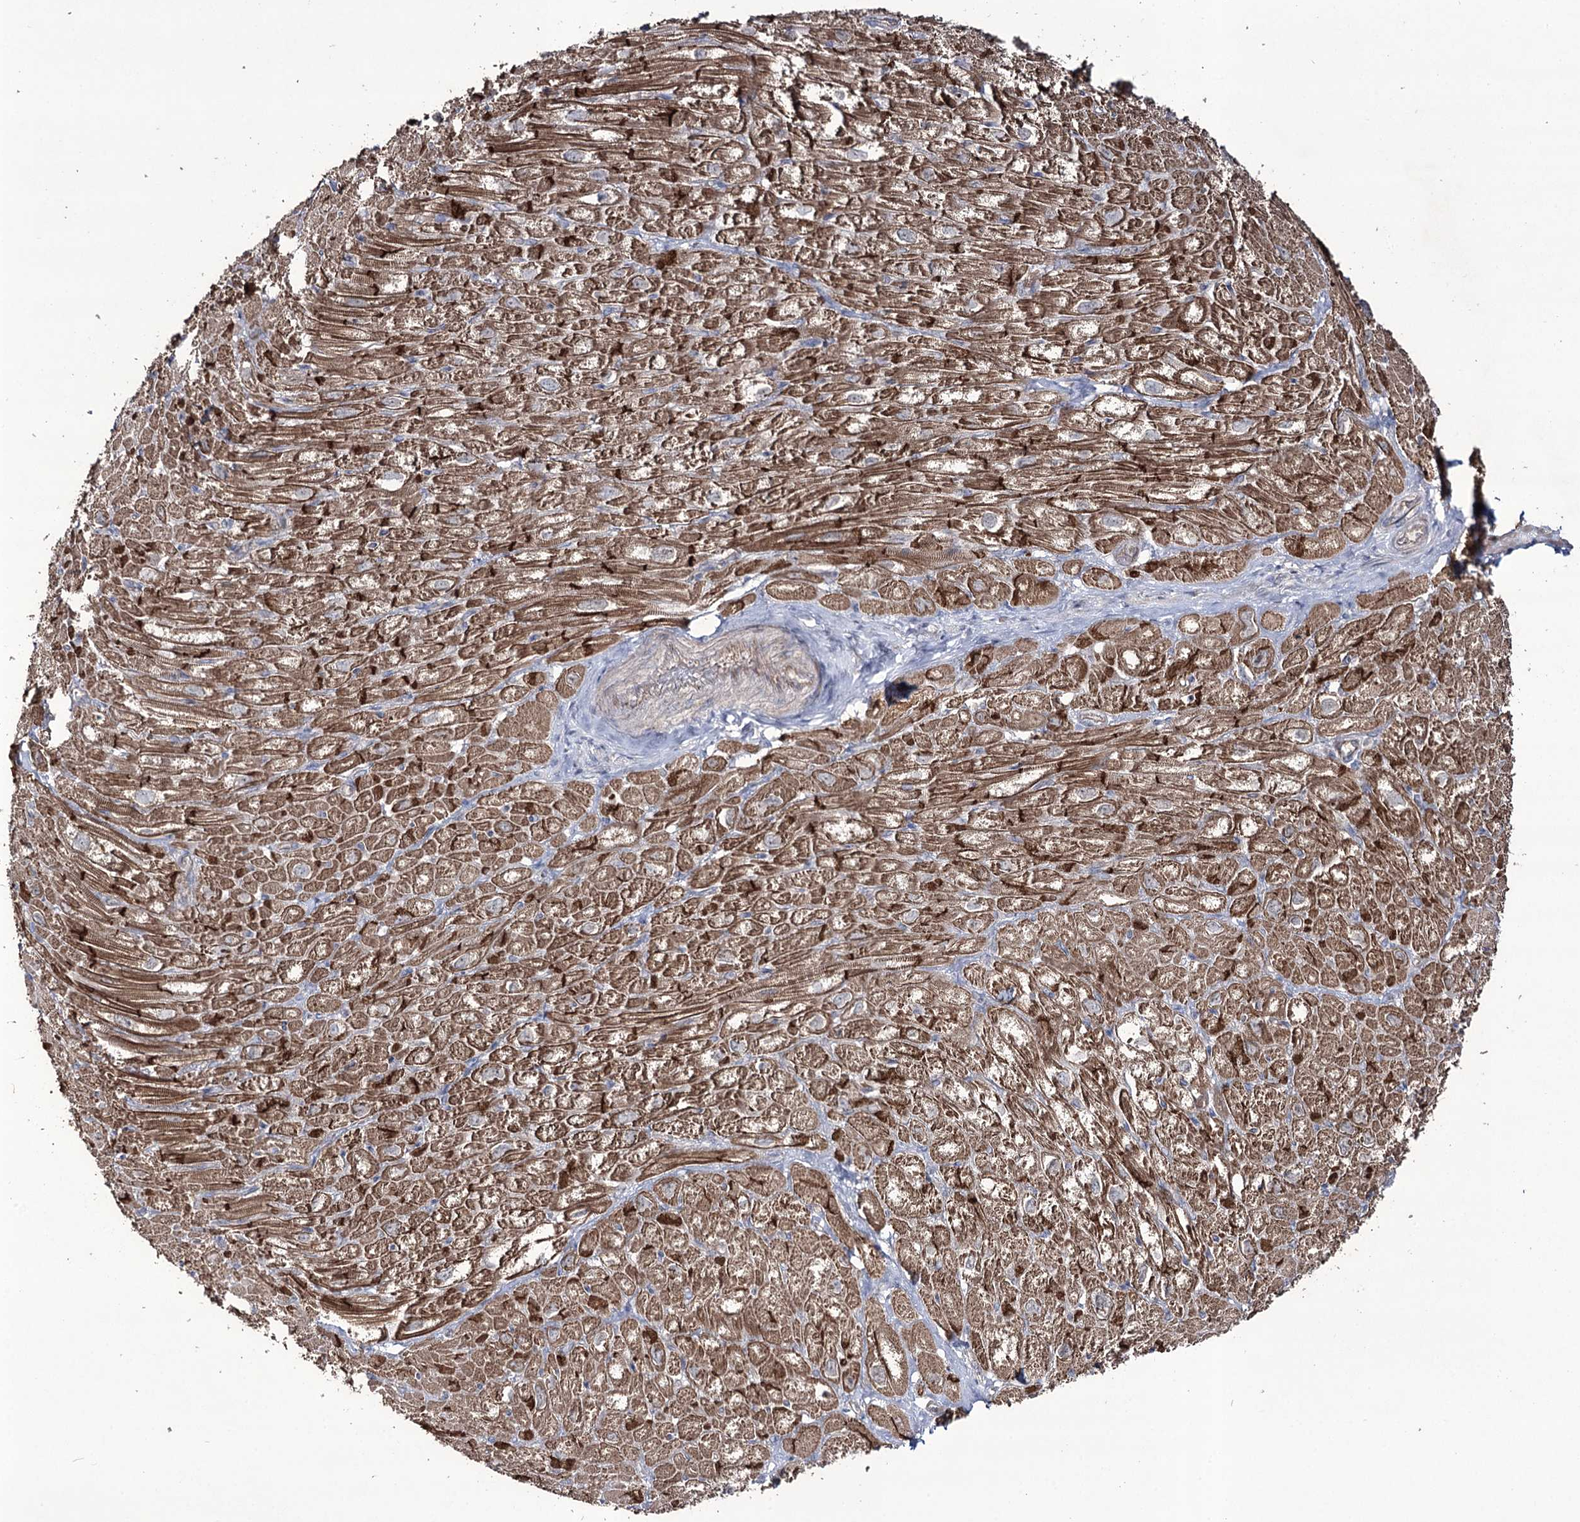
{"staining": {"intensity": "strong", "quantity": ">75%", "location": "cytoplasmic/membranous"}, "tissue": "heart muscle", "cell_type": "Cardiomyocytes", "image_type": "normal", "snomed": [{"axis": "morphology", "description": "Normal tissue, NOS"}, {"axis": "topography", "description": "Heart"}], "caption": "Cardiomyocytes display high levels of strong cytoplasmic/membranous positivity in about >75% of cells in benign heart muscle. Immunohistochemistry stains the protein in brown and the nuclei are stained blue.", "gene": "REXO2", "patient": {"sex": "male", "age": 50}}